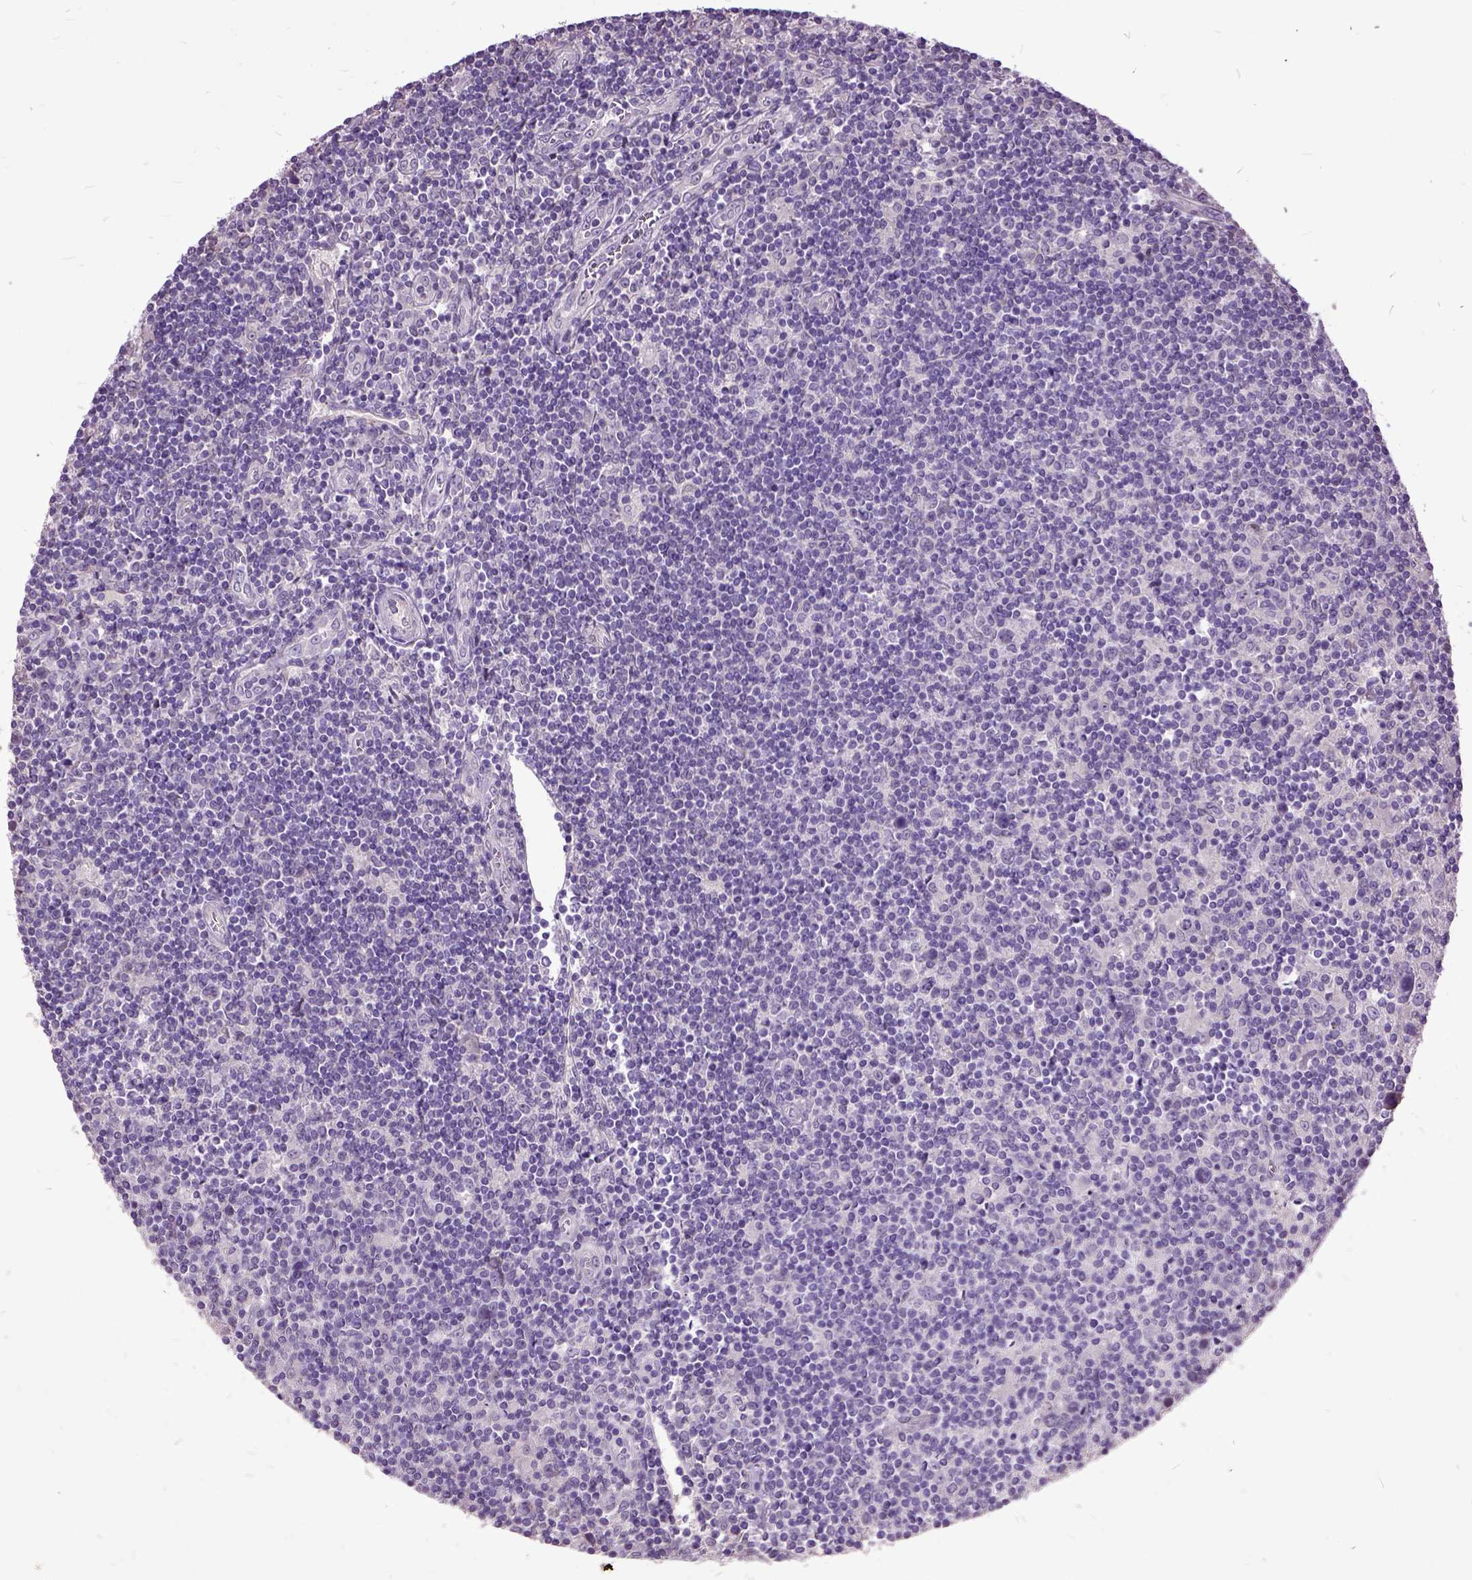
{"staining": {"intensity": "negative", "quantity": "none", "location": "none"}, "tissue": "lymphoma", "cell_type": "Tumor cells", "image_type": "cancer", "snomed": [{"axis": "morphology", "description": "Hodgkin's disease, NOS"}, {"axis": "topography", "description": "Lymph node"}], "caption": "A histopathology image of lymphoma stained for a protein shows no brown staining in tumor cells. (IHC, brightfield microscopy, high magnification).", "gene": "AREG", "patient": {"sex": "male", "age": 40}}